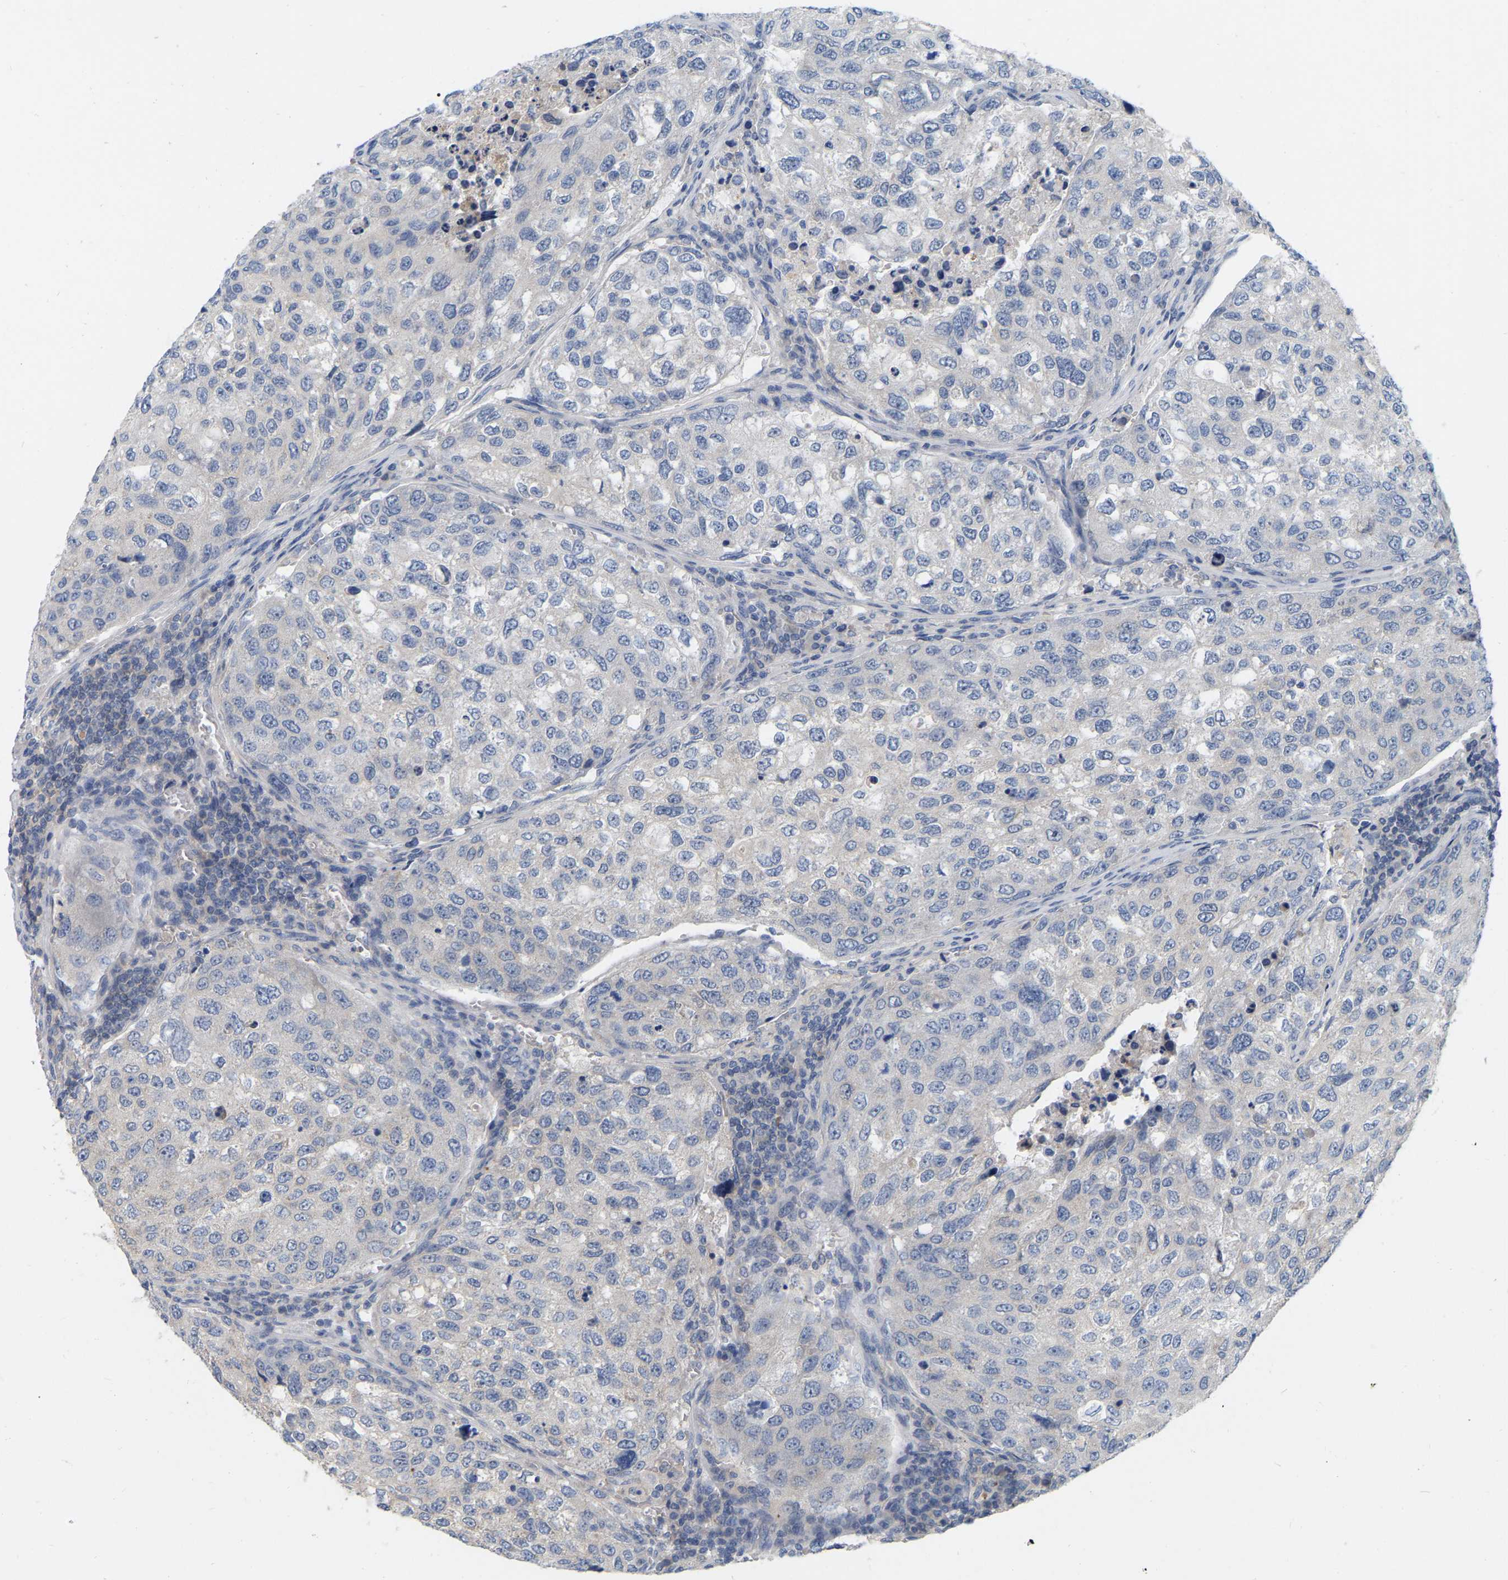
{"staining": {"intensity": "negative", "quantity": "none", "location": "none"}, "tissue": "urothelial cancer", "cell_type": "Tumor cells", "image_type": "cancer", "snomed": [{"axis": "morphology", "description": "Urothelial carcinoma, High grade"}, {"axis": "topography", "description": "Lymph node"}, {"axis": "topography", "description": "Urinary bladder"}], "caption": "This is an immunohistochemistry (IHC) photomicrograph of urothelial cancer. There is no staining in tumor cells.", "gene": "WIPI2", "patient": {"sex": "male", "age": 51}}